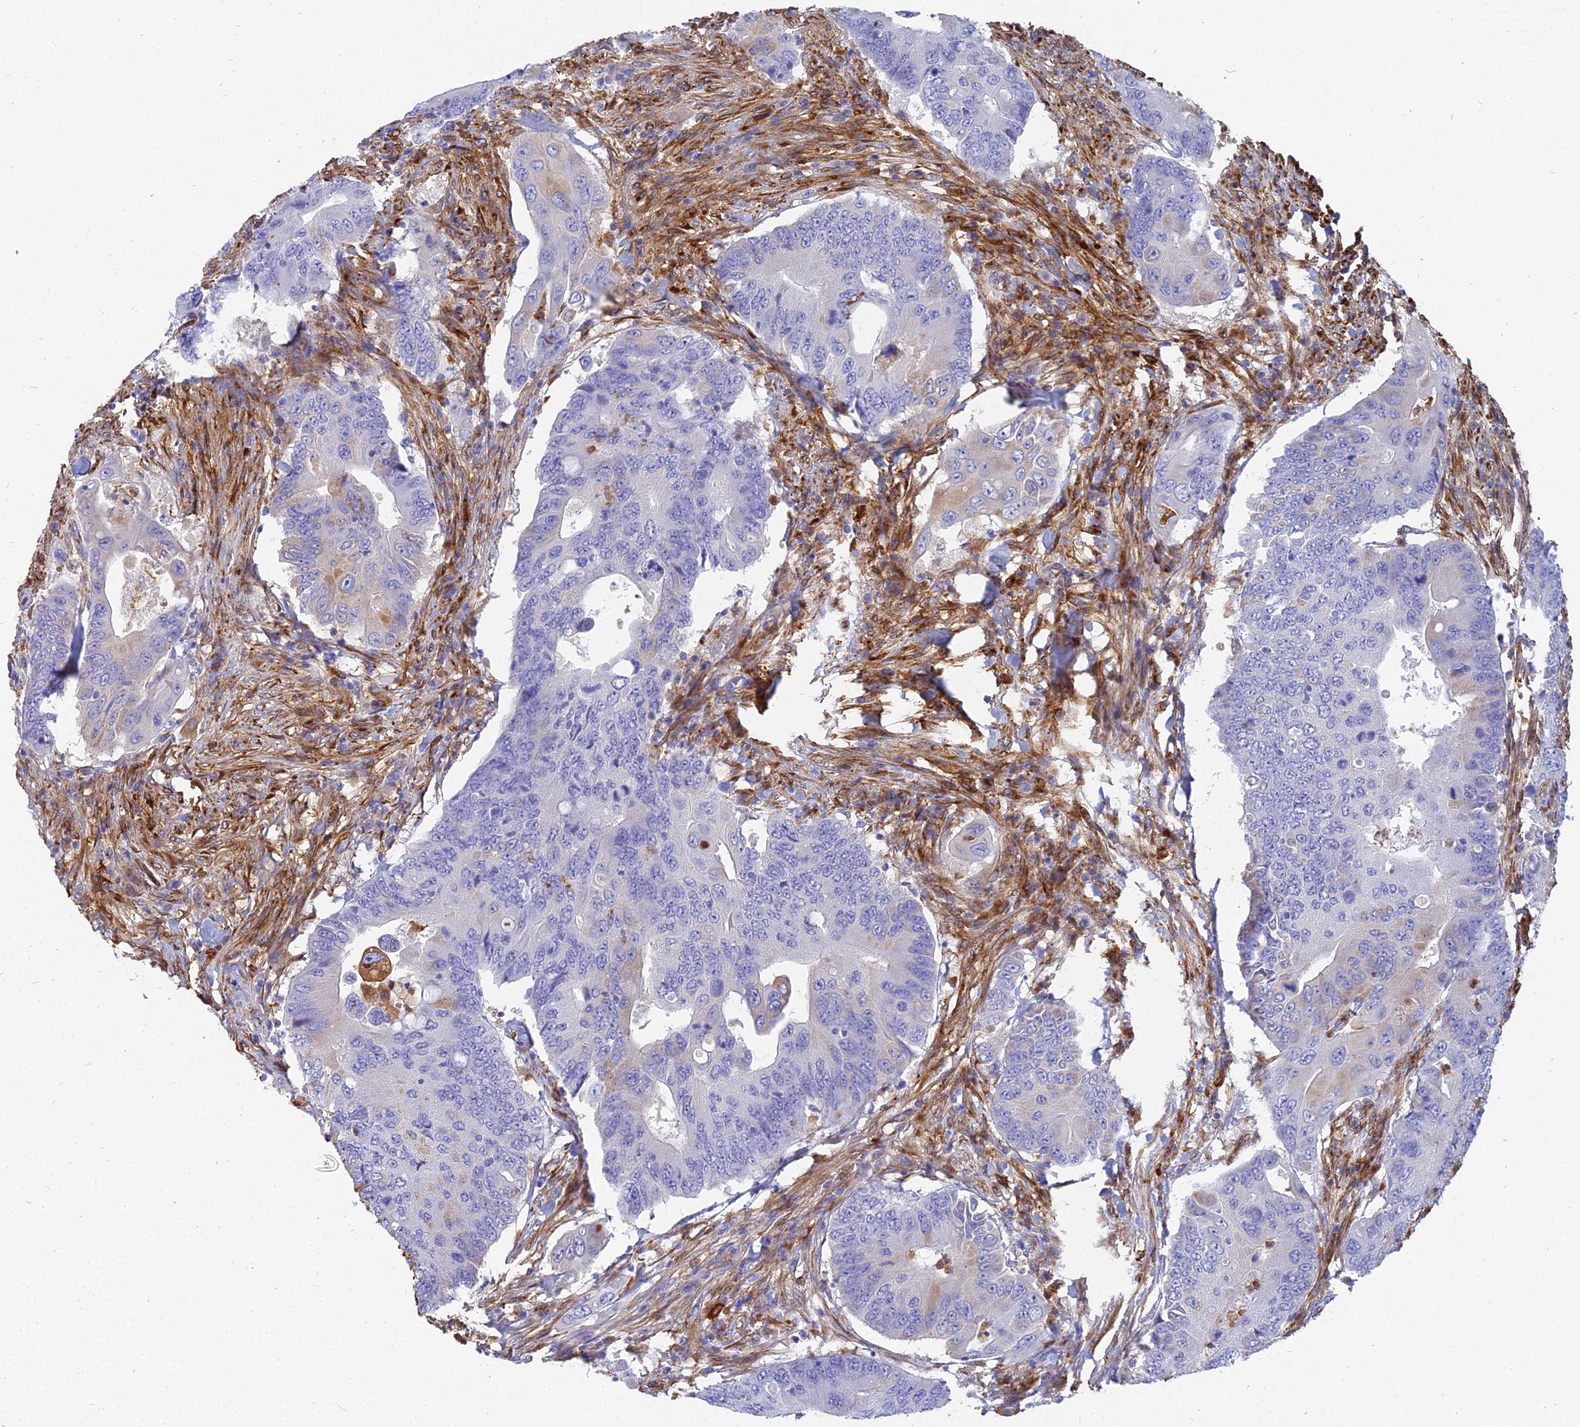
{"staining": {"intensity": "negative", "quantity": "none", "location": "none"}, "tissue": "colorectal cancer", "cell_type": "Tumor cells", "image_type": "cancer", "snomed": [{"axis": "morphology", "description": "Adenocarcinoma, NOS"}, {"axis": "topography", "description": "Colon"}], "caption": "High magnification brightfield microscopy of colorectal cancer stained with DAB (3,3'-diaminobenzidine) (brown) and counterstained with hematoxylin (blue): tumor cells show no significant expression.", "gene": "VAT1", "patient": {"sex": "male", "age": 71}}